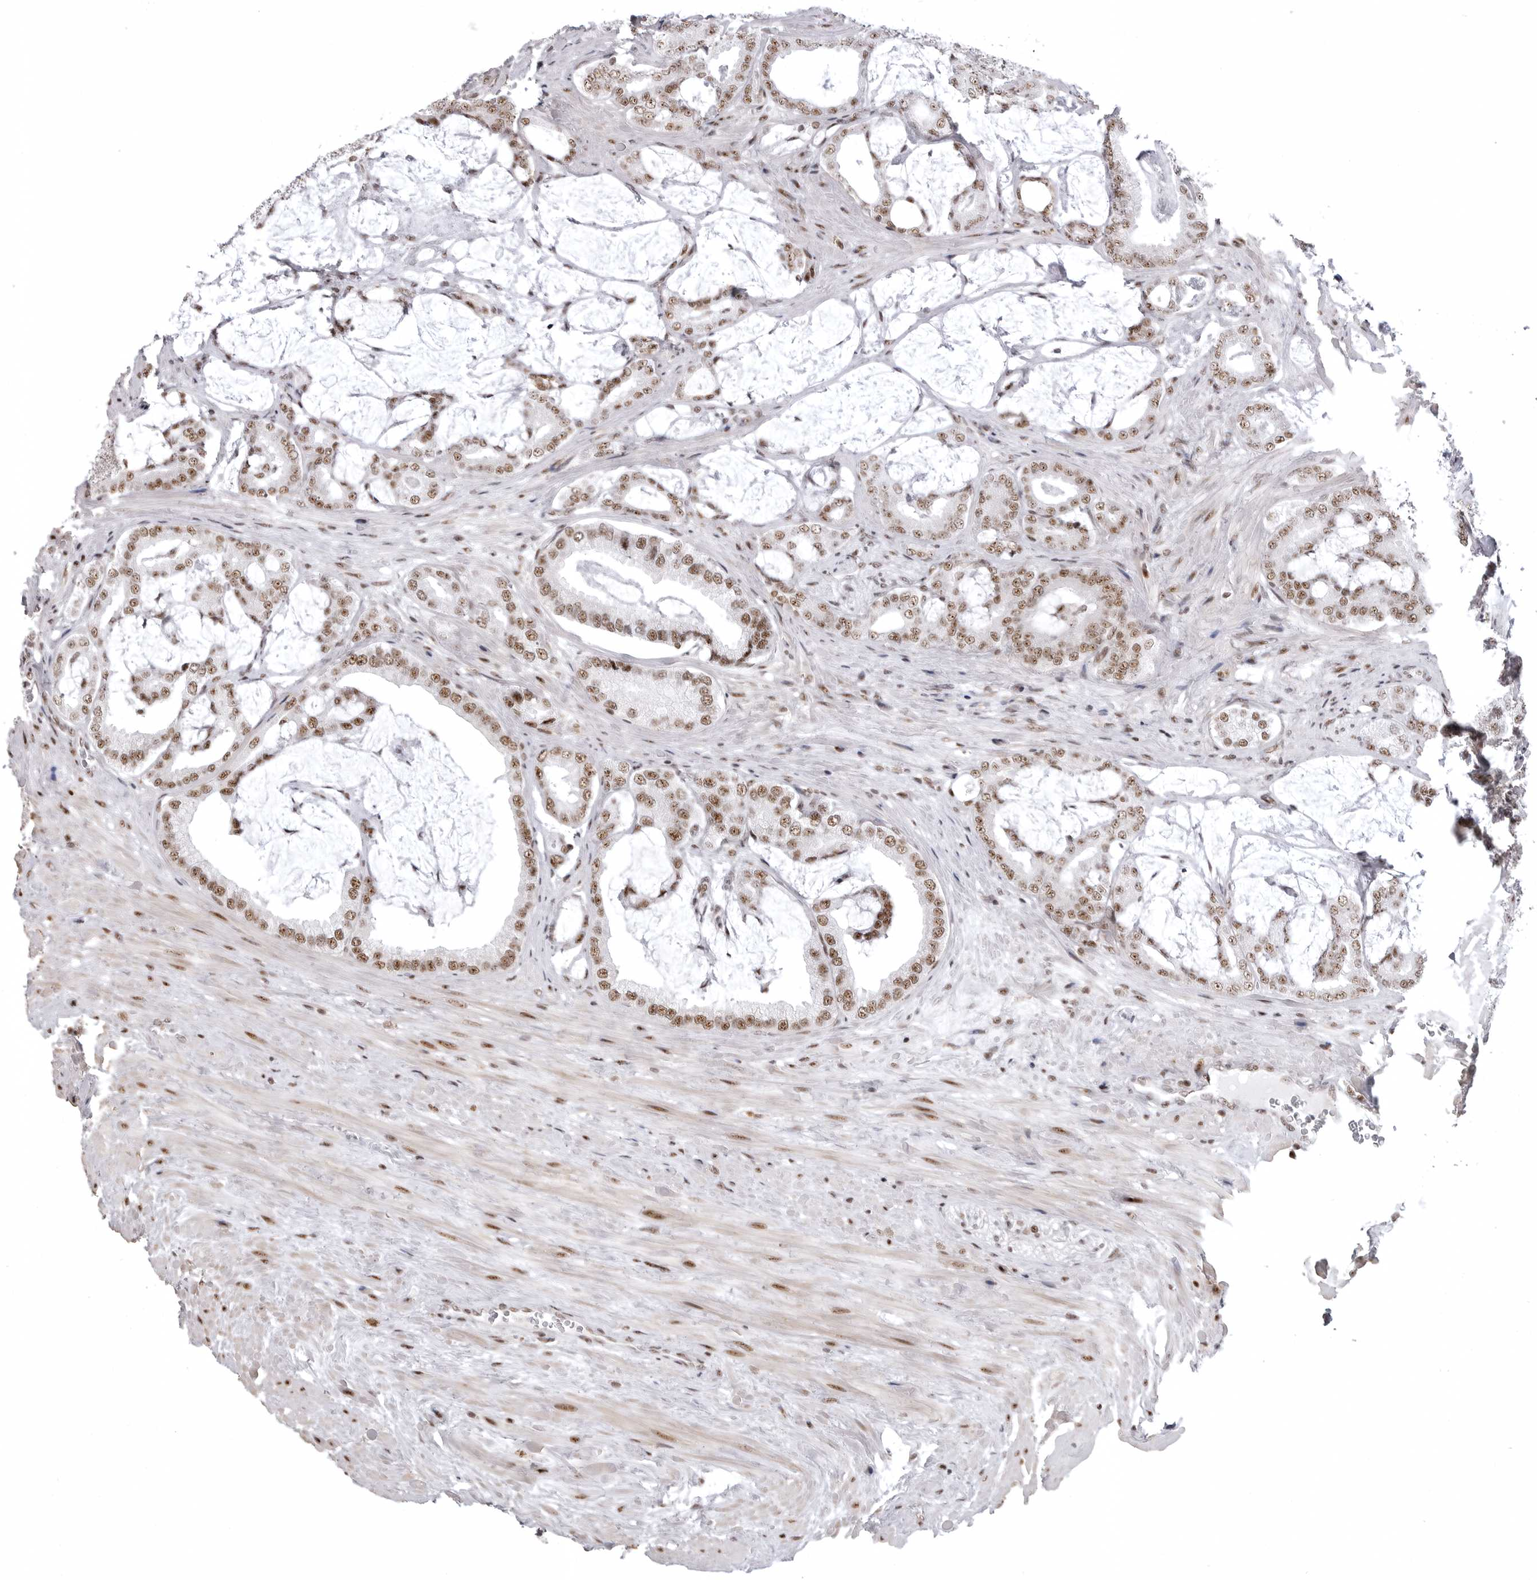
{"staining": {"intensity": "moderate", "quantity": ">75%", "location": "nuclear"}, "tissue": "prostate cancer", "cell_type": "Tumor cells", "image_type": "cancer", "snomed": [{"axis": "morphology", "description": "Adenocarcinoma, Low grade"}, {"axis": "topography", "description": "Prostate"}], "caption": "Prostate adenocarcinoma (low-grade) tissue demonstrates moderate nuclear staining in approximately >75% of tumor cells, visualized by immunohistochemistry. Using DAB (brown) and hematoxylin (blue) stains, captured at high magnification using brightfield microscopy.", "gene": "WRAP53", "patient": {"sex": "male", "age": 71}}